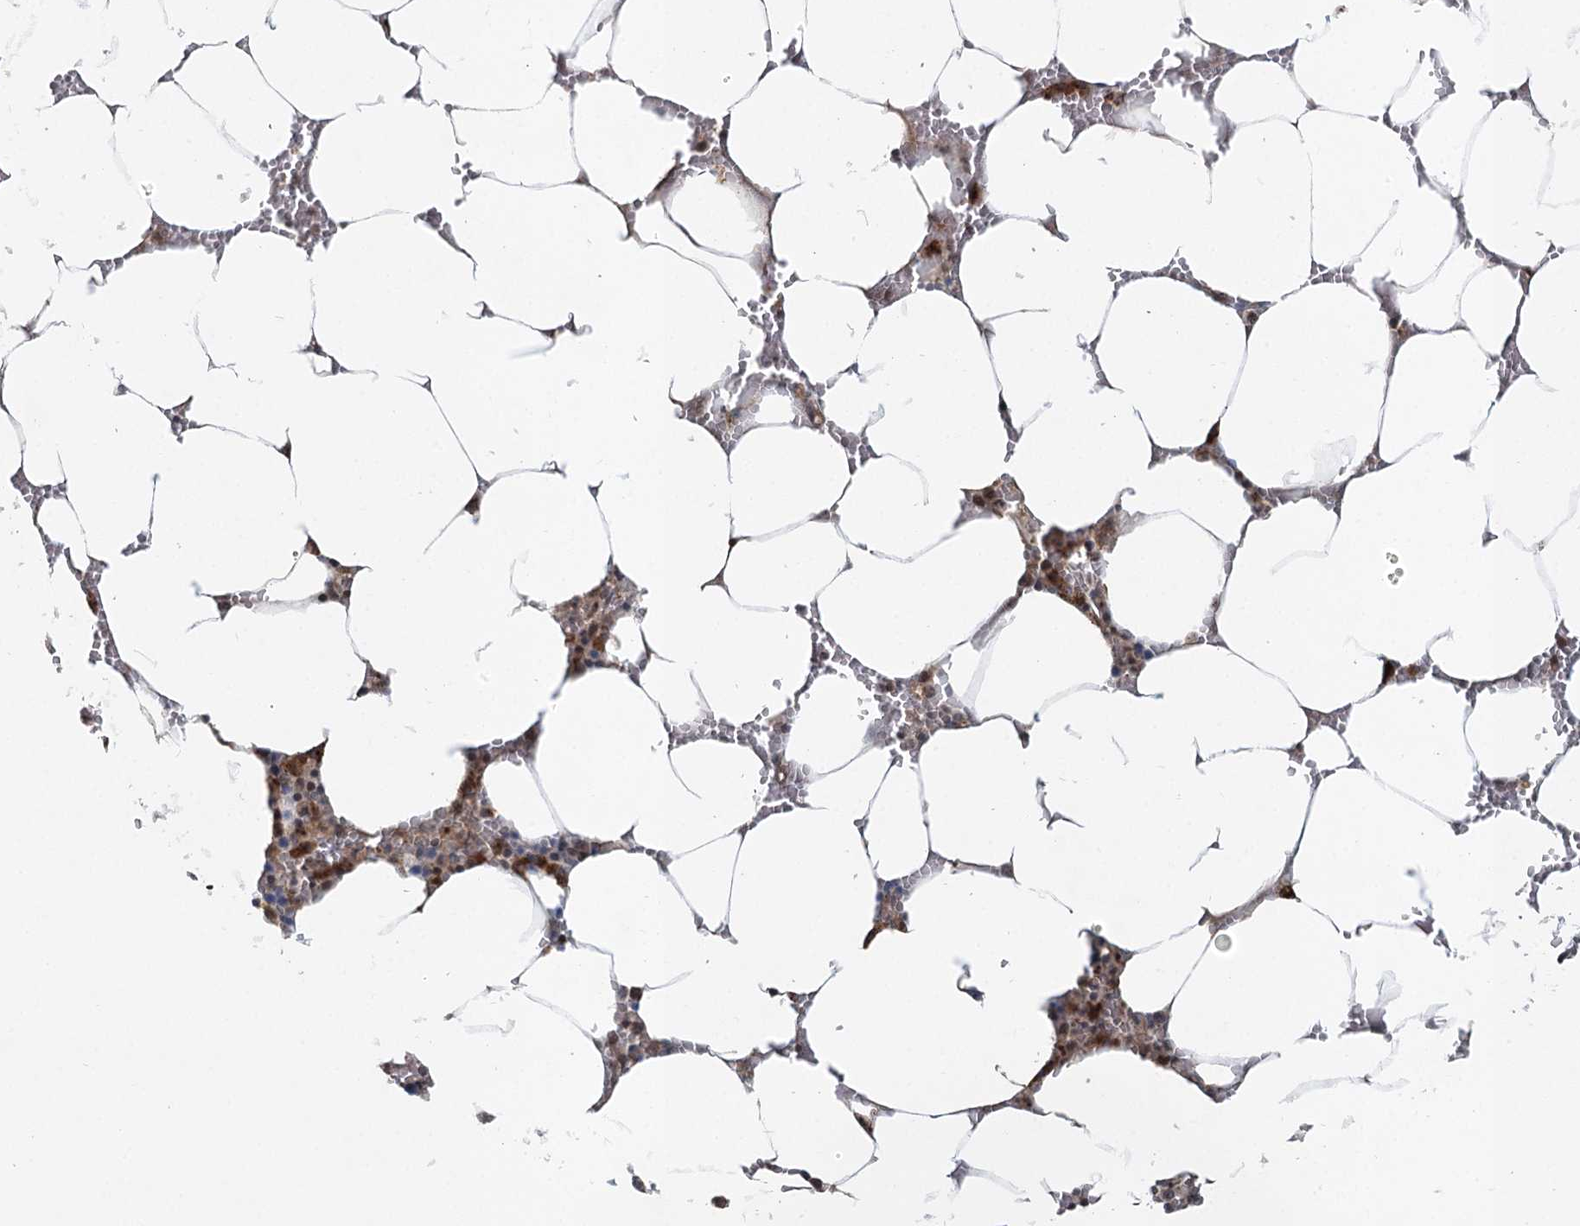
{"staining": {"intensity": "strong", "quantity": "25%-75%", "location": "nuclear"}, "tissue": "bone marrow", "cell_type": "Hematopoietic cells", "image_type": "normal", "snomed": [{"axis": "morphology", "description": "Normal tissue, NOS"}, {"axis": "topography", "description": "Bone marrow"}], "caption": "Protein expression analysis of benign human bone marrow reveals strong nuclear positivity in approximately 25%-75% of hematopoietic cells.", "gene": "GPALPP1", "patient": {"sex": "male", "age": 70}}